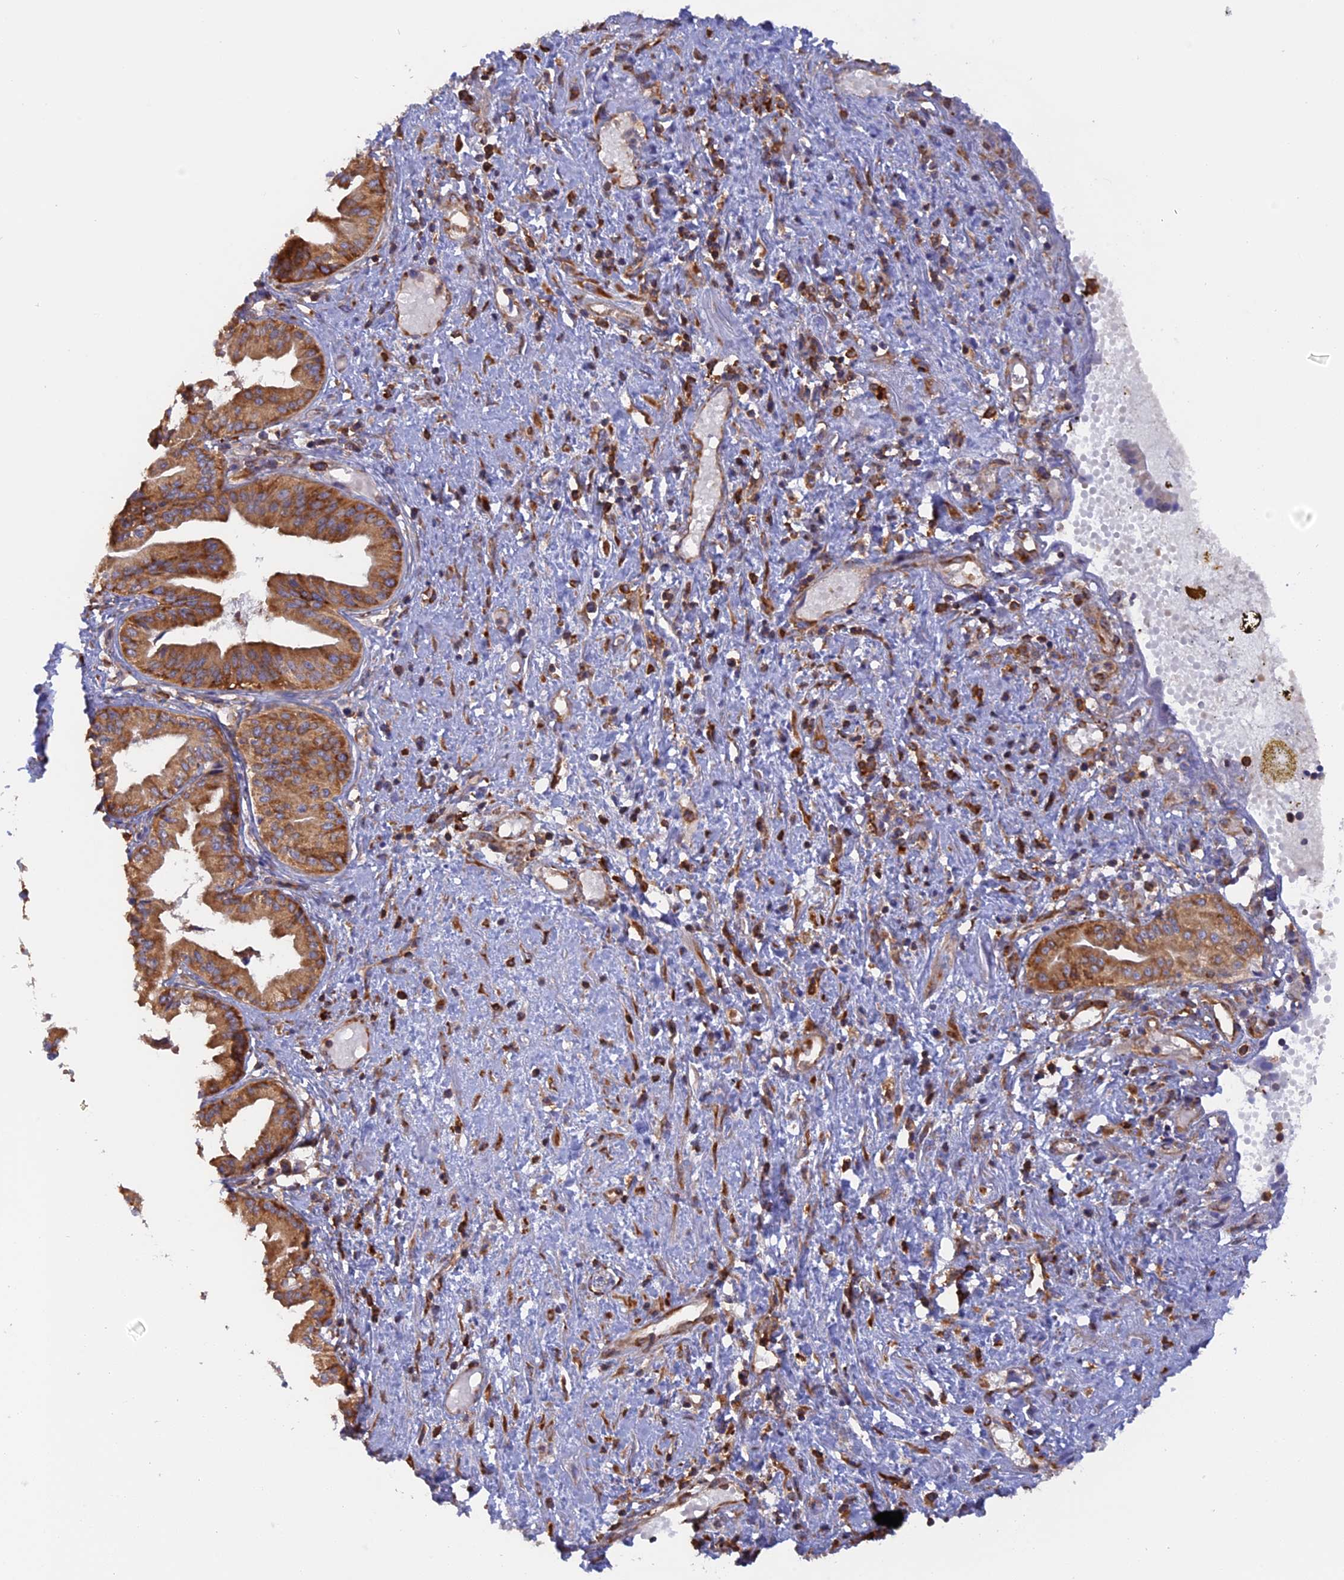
{"staining": {"intensity": "strong", "quantity": ">75%", "location": "cytoplasmic/membranous"}, "tissue": "pancreatic cancer", "cell_type": "Tumor cells", "image_type": "cancer", "snomed": [{"axis": "morphology", "description": "Adenocarcinoma, NOS"}, {"axis": "topography", "description": "Pancreas"}], "caption": "Immunohistochemistry micrograph of neoplastic tissue: human pancreatic adenocarcinoma stained using IHC demonstrates high levels of strong protein expression localized specifically in the cytoplasmic/membranous of tumor cells, appearing as a cytoplasmic/membranous brown color.", "gene": "GMIP", "patient": {"sex": "female", "age": 50}}